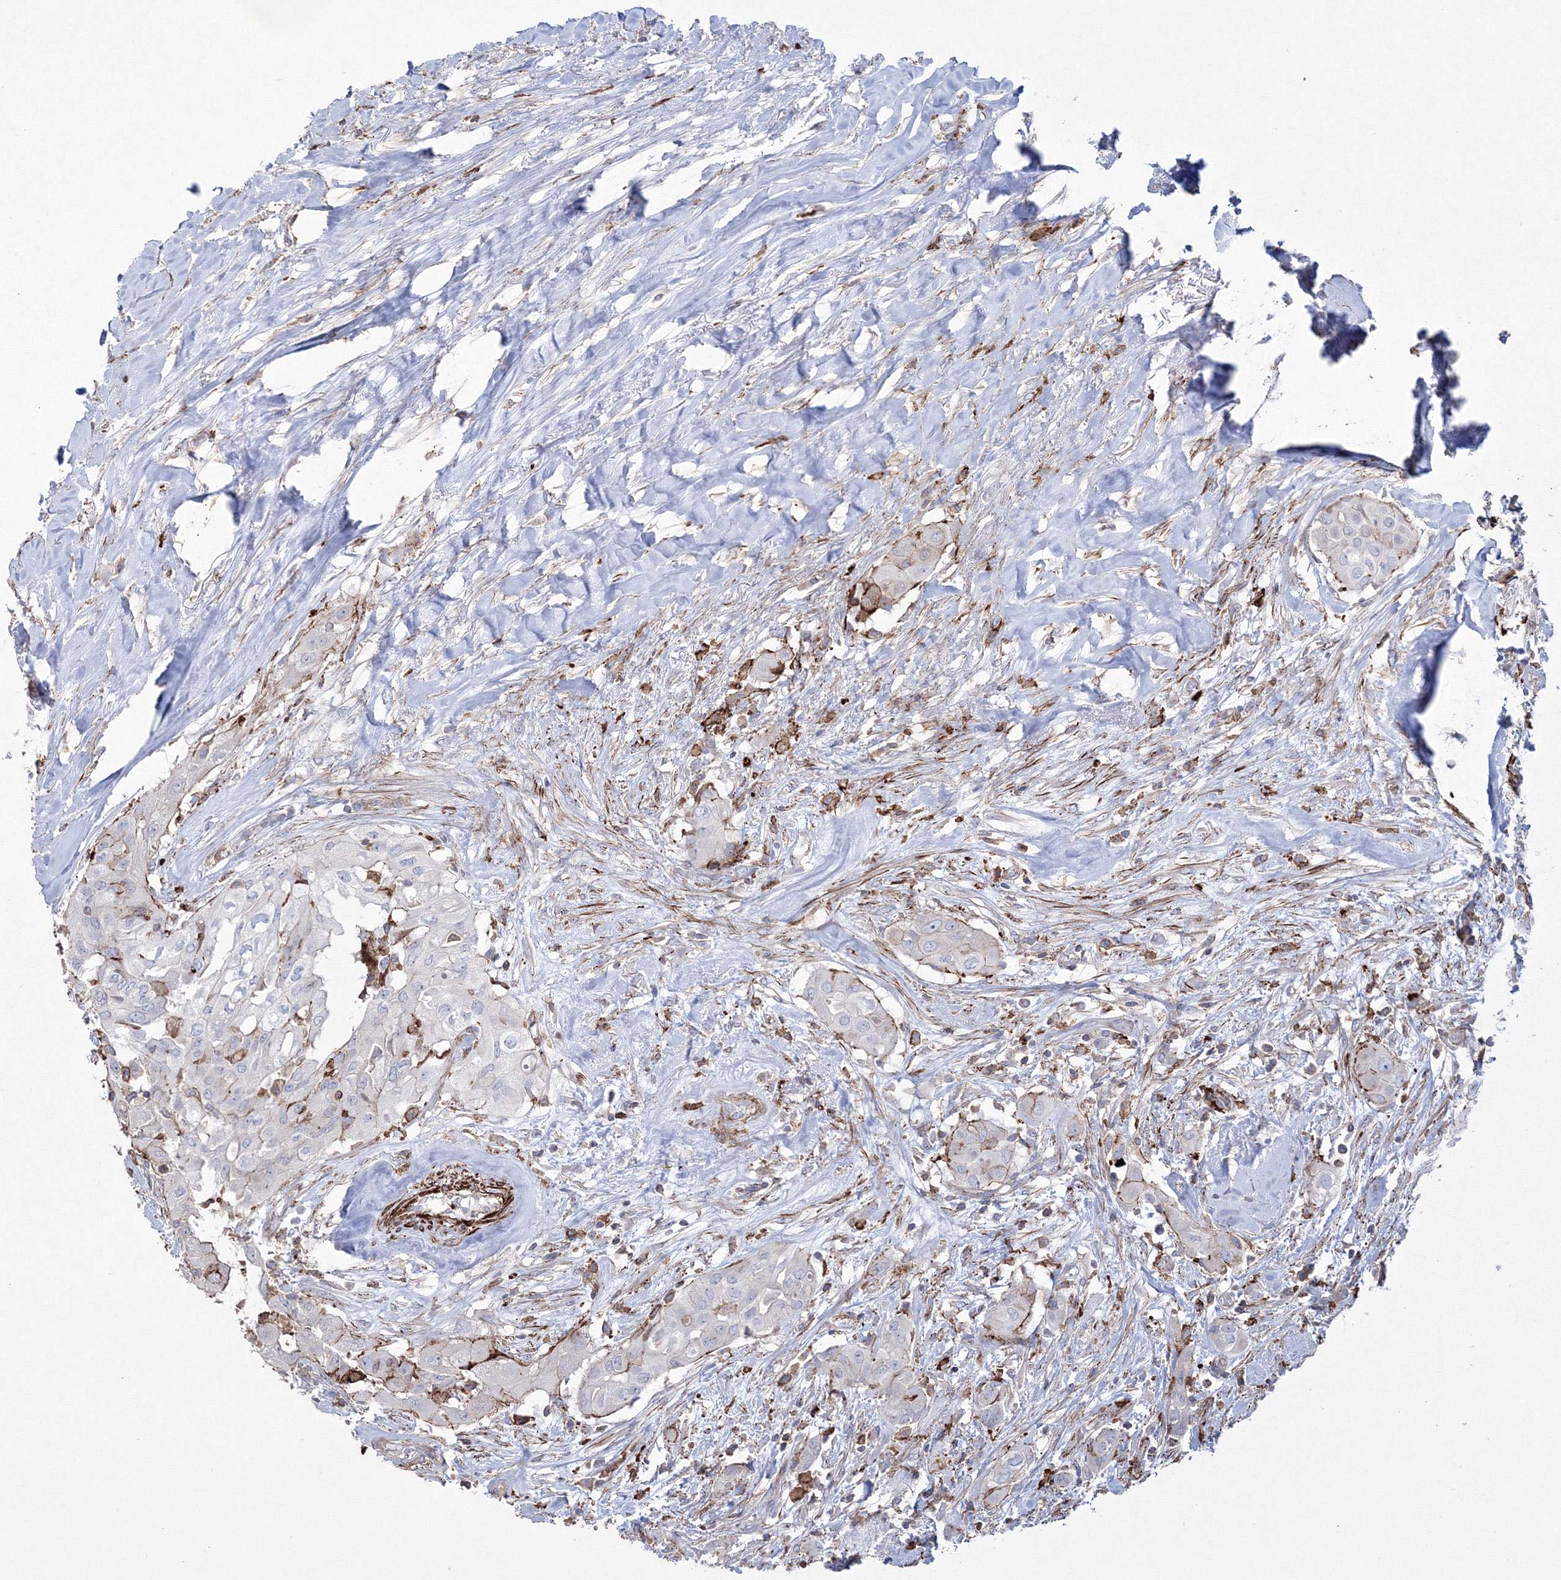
{"staining": {"intensity": "negative", "quantity": "none", "location": "none"}, "tissue": "thyroid cancer", "cell_type": "Tumor cells", "image_type": "cancer", "snomed": [{"axis": "morphology", "description": "Papillary adenocarcinoma, NOS"}, {"axis": "topography", "description": "Thyroid gland"}], "caption": "High power microscopy histopathology image of an immunohistochemistry (IHC) photomicrograph of thyroid cancer, revealing no significant staining in tumor cells.", "gene": "GPR82", "patient": {"sex": "female", "age": 59}}